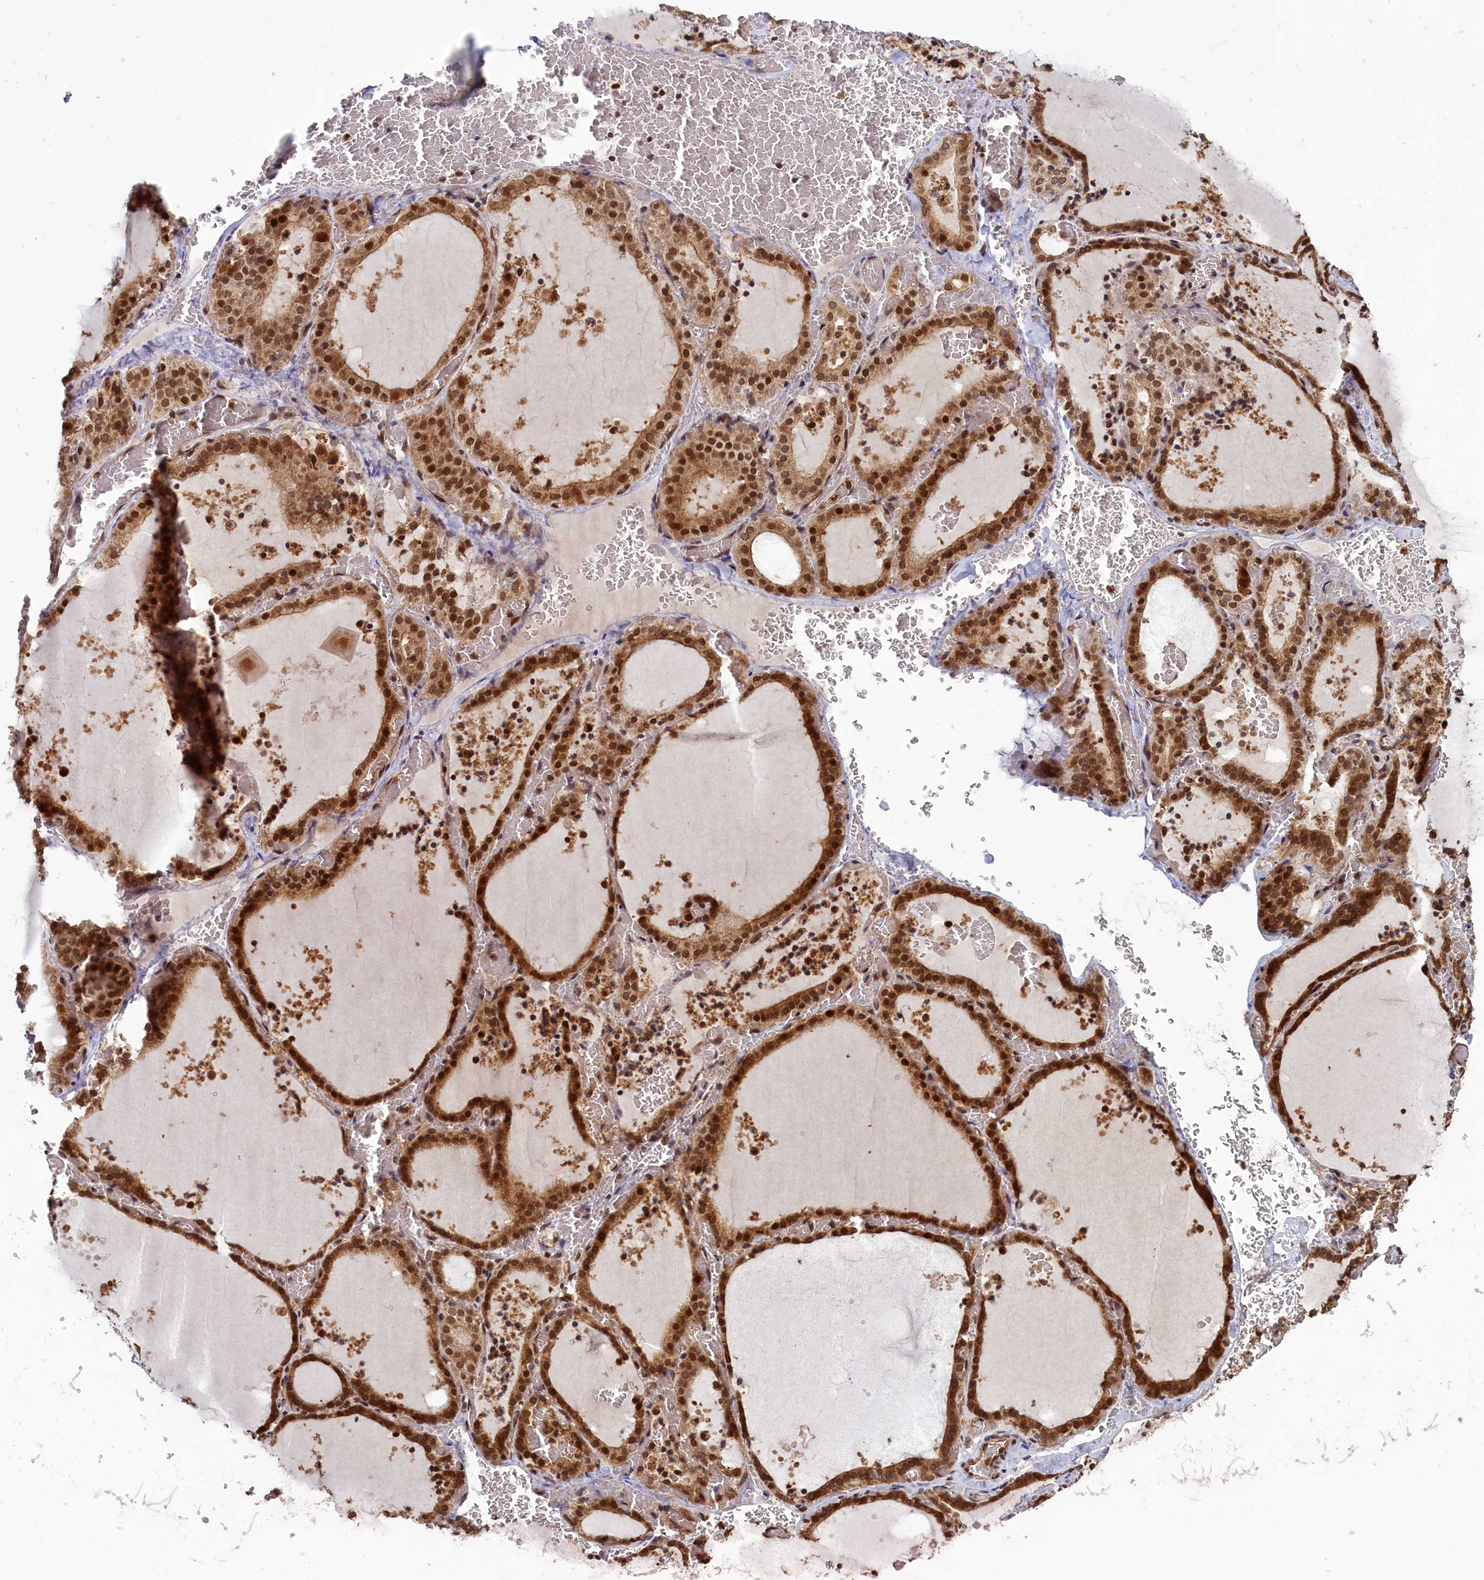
{"staining": {"intensity": "strong", "quantity": ">75%", "location": "cytoplasmic/membranous,nuclear"}, "tissue": "thyroid gland", "cell_type": "Glandular cells", "image_type": "normal", "snomed": [{"axis": "morphology", "description": "Normal tissue, NOS"}, {"axis": "topography", "description": "Thyroid gland"}], "caption": "Thyroid gland stained with DAB immunohistochemistry reveals high levels of strong cytoplasmic/membranous,nuclear expression in about >75% of glandular cells.", "gene": "NAE1", "patient": {"sex": "female", "age": 39}}